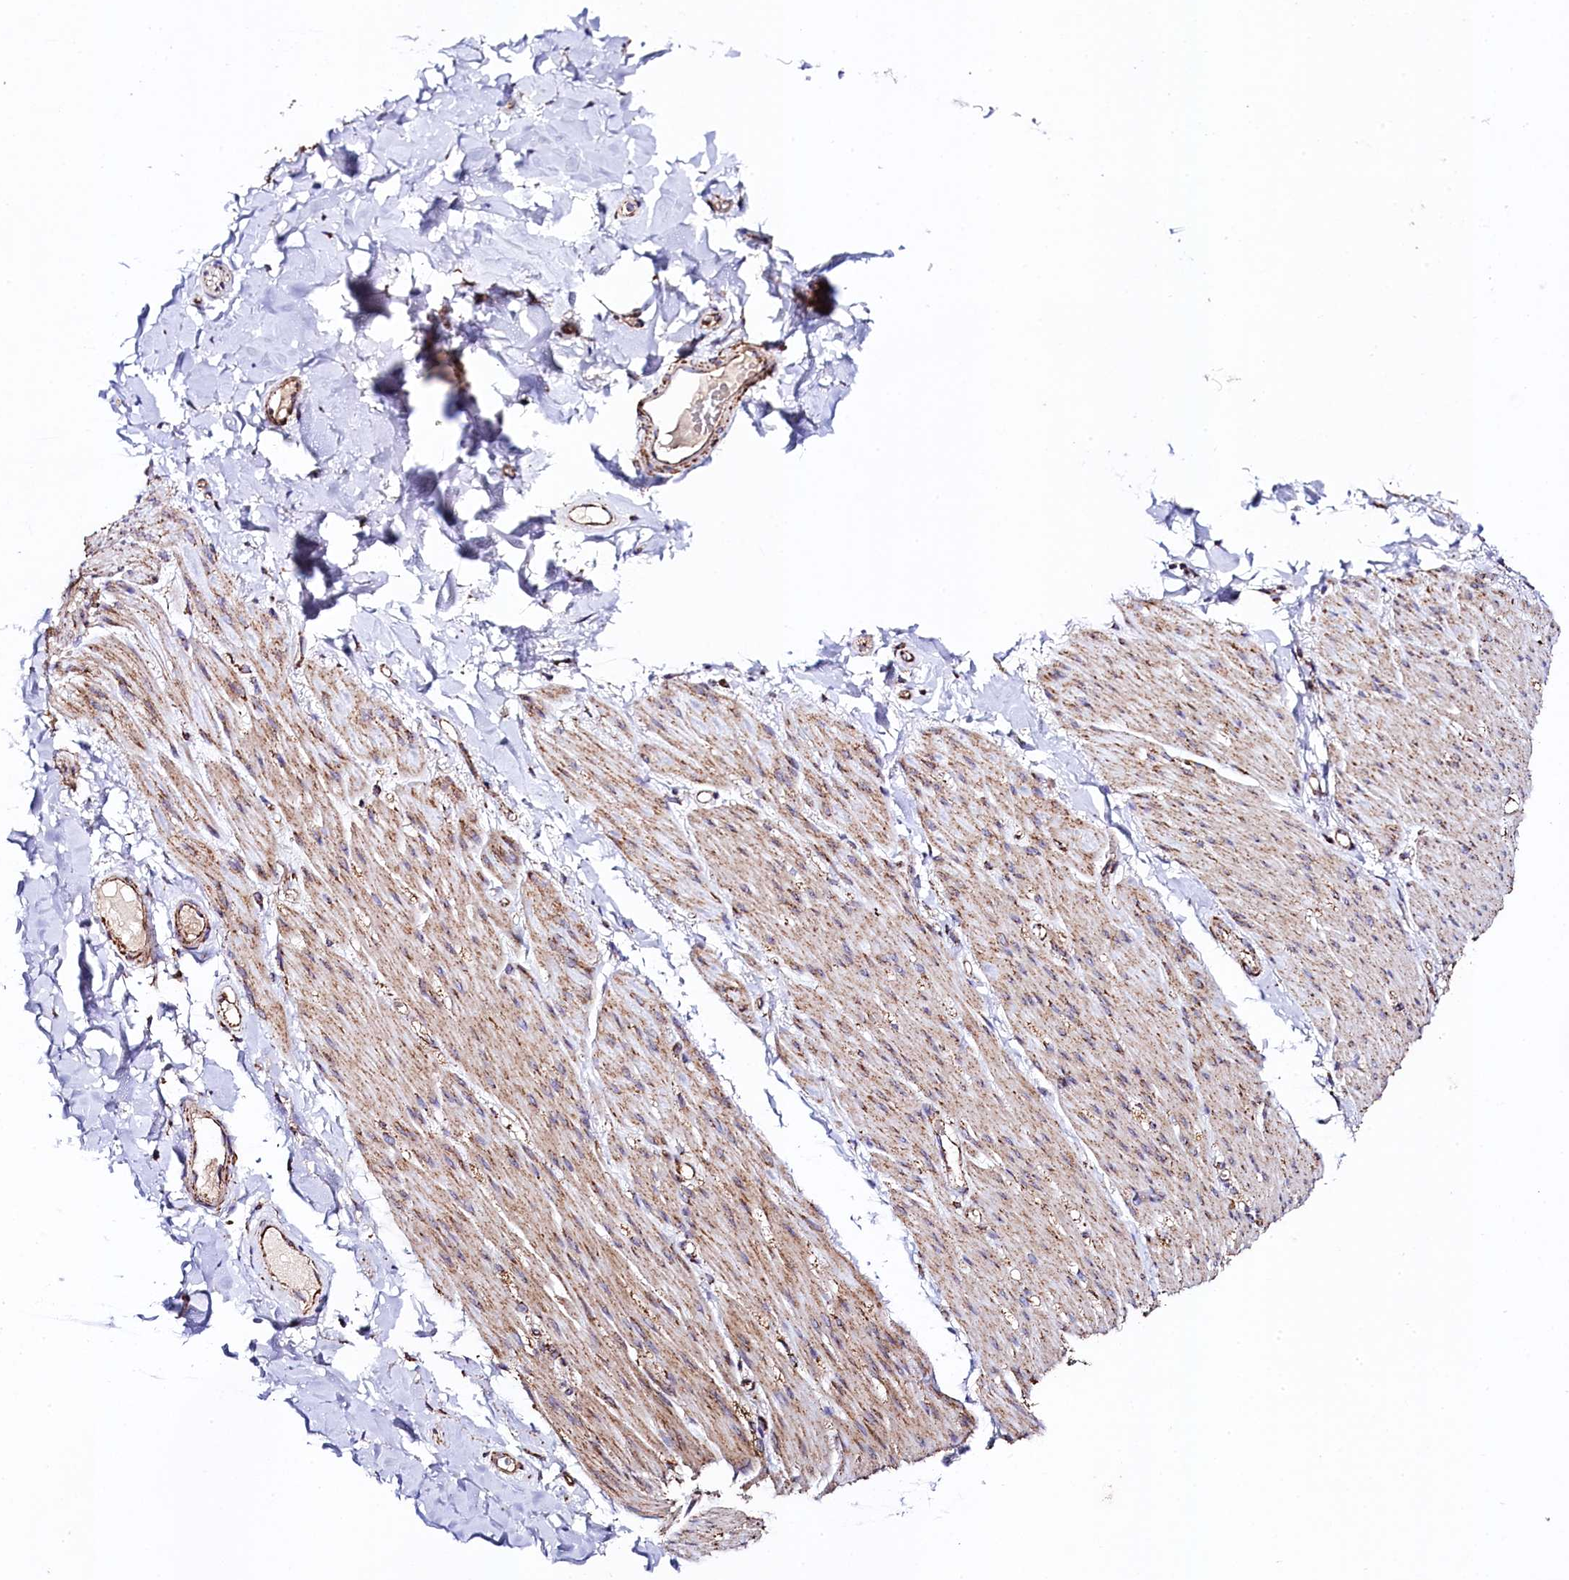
{"staining": {"intensity": "moderate", "quantity": ">75%", "location": "cytoplasmic/membranous"}, "tissue": "adipose tissue", "cell_type": "Adipocytes", "image_type": "normal", "snomed": [{"axis": "morphology", "description": "Normal tissue, NOS"}, {"axis": "topography", "description": "Colon"}, {"axis": "topography", "description": "Peripheral nerve tissue"}], "caption": "Immunohistochemical staining of unremarkable adipose tissue displays moderate cytoplasmic/membranous protein positivity in approximately >75% of adipocytes. The protein of interest is stained brown, and the nuclei are stained in blue (DAB IHC with brightfield microscopy, high magnification).", "gene": "CLYBL", "patient": {"sex": "female", "age": 61}}